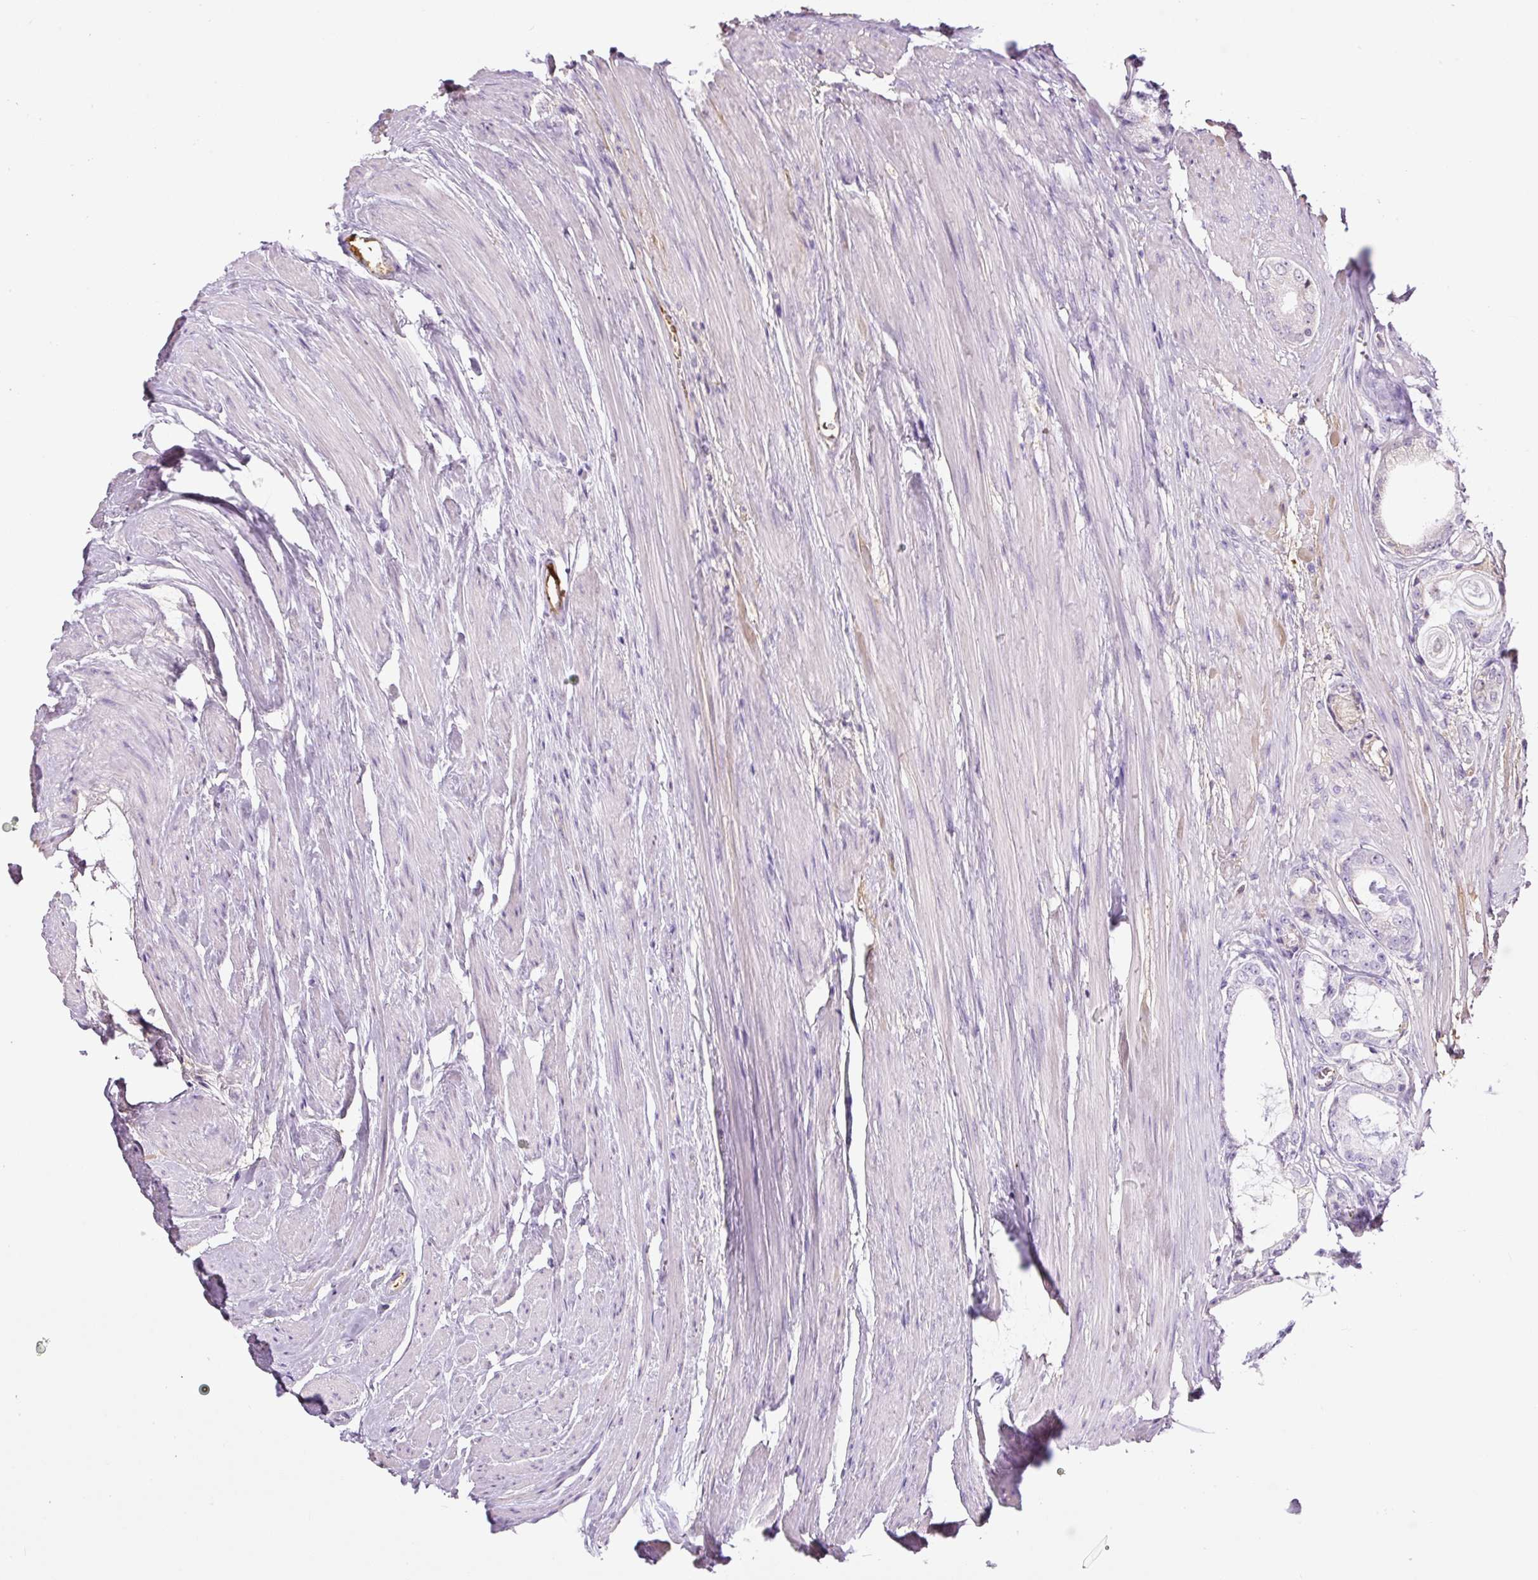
{"staining": {"intensity": "negative", "quantity": "none", "location": "none"}, "tissue": "prostate cancer", "cell_type": "Tumor cells", "image_type": "cancer", "snomed": [{"axis": "morphology", "description": "Adenocarcinoma, Low grade"}, {"axis": "topography", "description": "Prostate"}], "caption": "An IHC image of prostate low-grade adenocarcinoma is shown. There is no staining in tumor cells of prostate low-grade adenocarcinoma. (Stains: DAB (3,3'-diaminobenzidine) immunohistochemistry with hematoxylin counter stain, Microscopy: brightfield microscopy at high magnification).", "gene": "APOA1", "patient": {"sex": "male", "age": 68}}